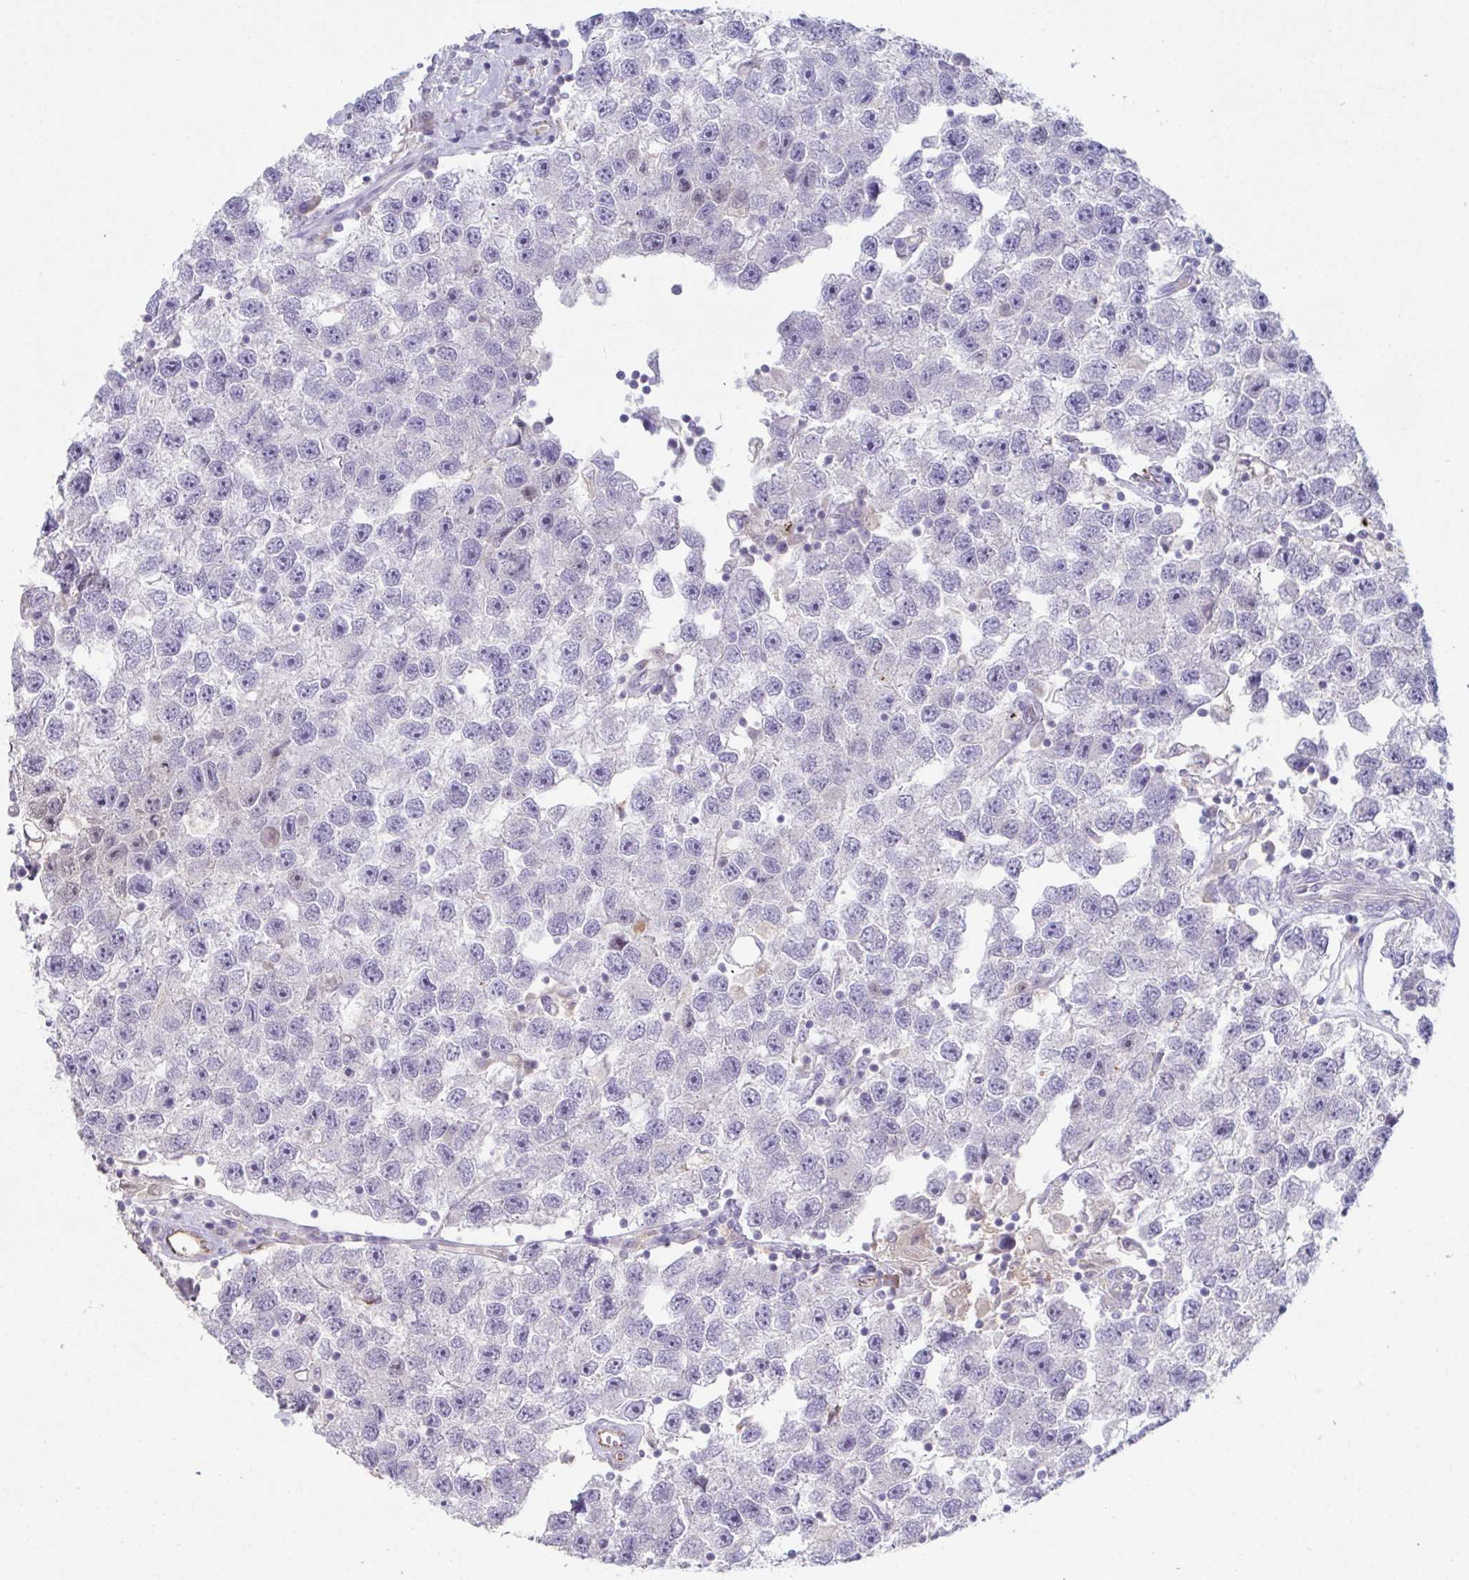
{"staining": {"intensity": "negative", "quantity": "none", "location": "none"}, "tissue": "testis cancer", "cell_type": "Tumor cells", "image_type": "cancer", "snomed": [{"axis": "morphology", "description": "Seminoma, NOS"}, {"axis": "topography", "description": "Testis"}], "caption": "There is no significant staining in tumor cells of testis seminoma.", "gene": "ADAM21", "patient": {"sex": "male", "age": 26}}